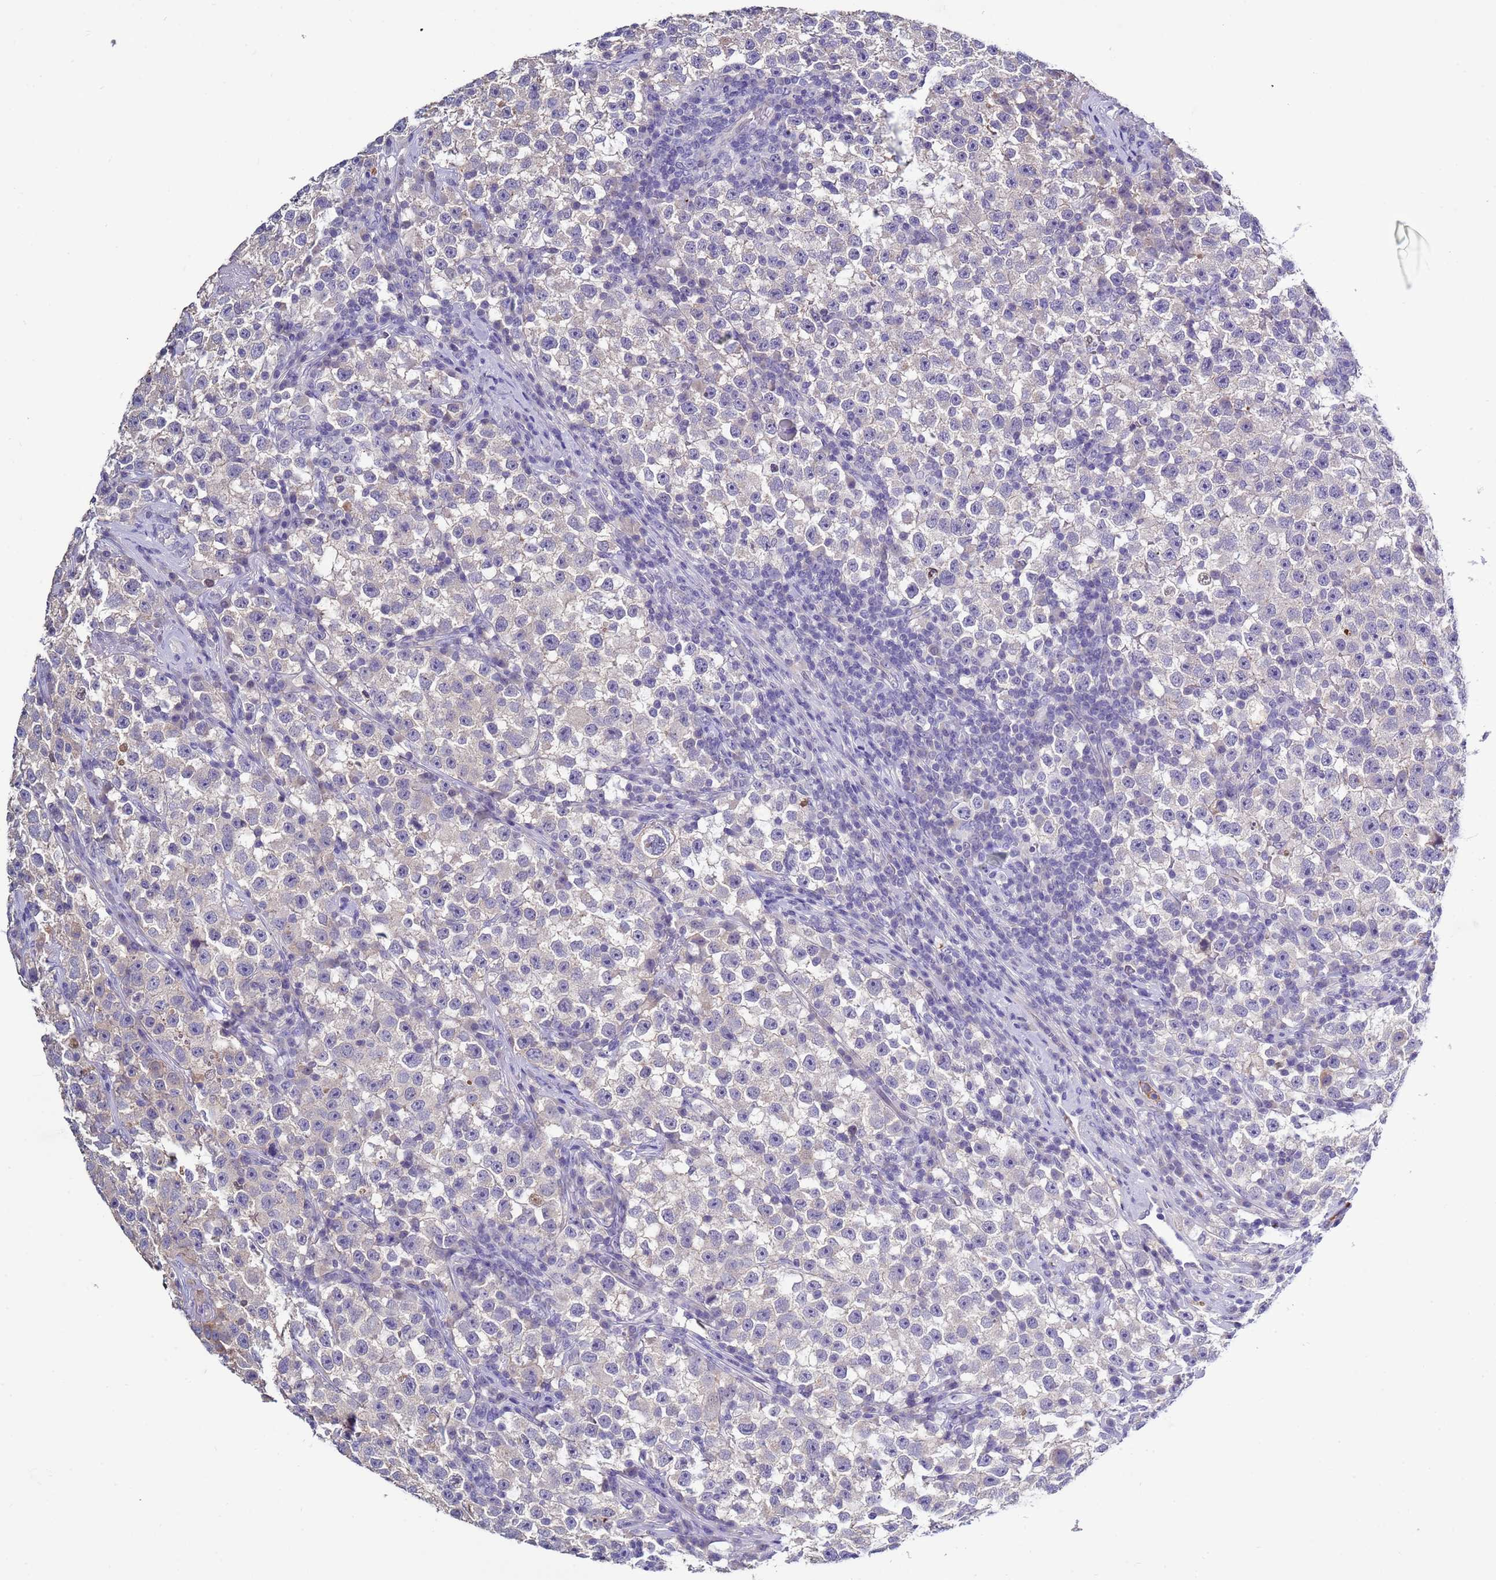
{"staining": {"intensity": "negative", "quantity": "none", "location": "none"}, "tissue": "testis cancer", "cell_type": "Tumor cells", "image_type": "cancer", "snomed": [{"axis": "morphology", "description": "Seminoma, NOS"}, {"axis": "topography", "description": "Testis"}], "caption": "Tumor cells are negative for protein expression in human testis cancer.", "gene": "TRIM51", "patient": {"sex": "male", "age": 22}}